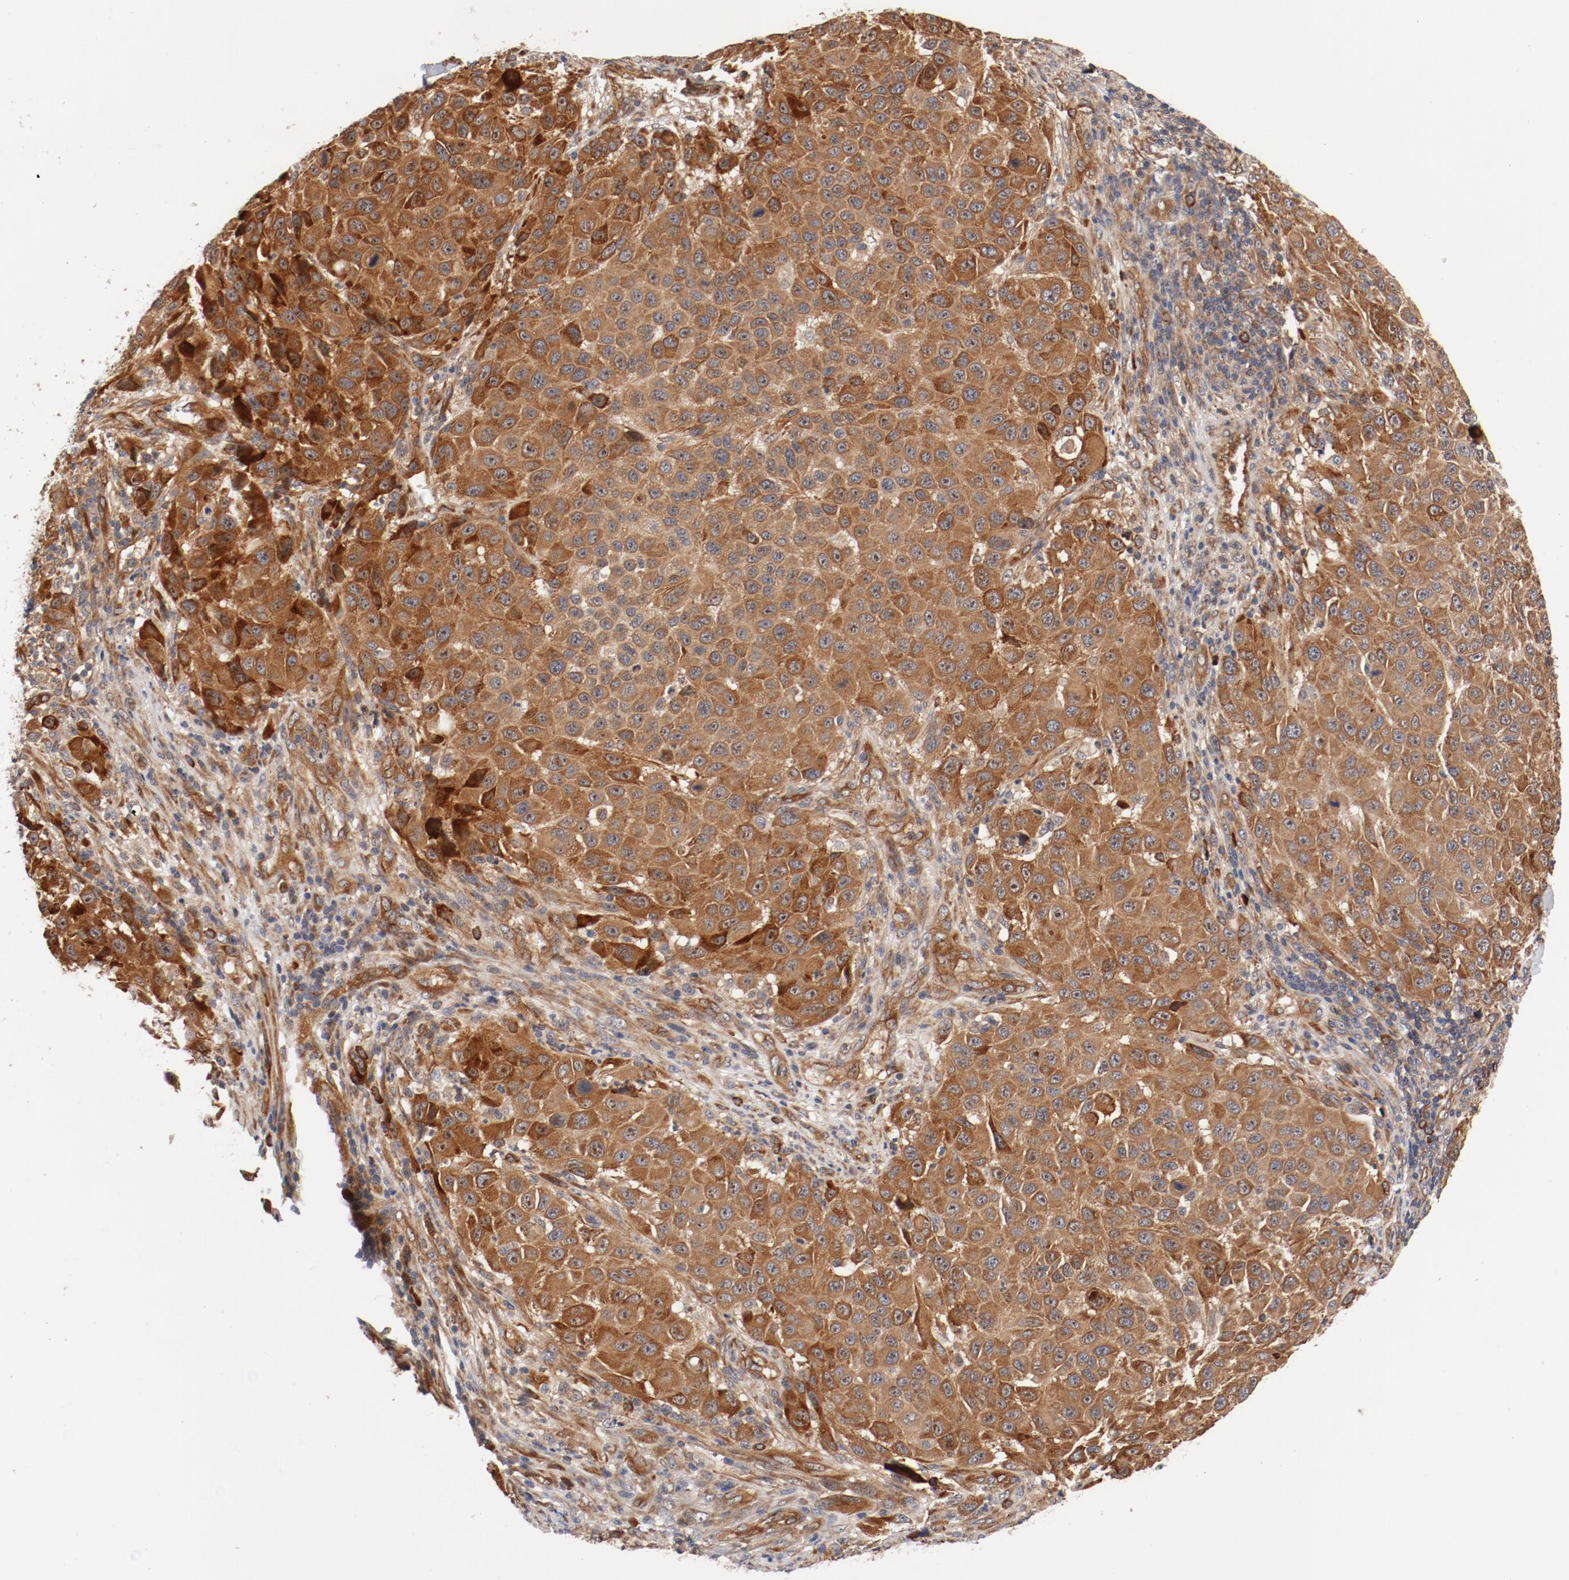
{"staining": {"intensity": "moderate", "quantity": ">75%", "location": "cytoplasmic/membranous"}, "tissue": "melanoma", "cell_type": "Tumor cells", "image_type": "cancer", "snomed": [{"axis": "morphology", "description": "Malignant melanoma, Metastatic site"}, {"axis": "topography", "description": "Lymph node"}], "caption": "Malignant melanoma (metastatic site) stained with a protein marker shows moderate staining in tumor cells.", "gene": "PITPNM2", "patient": {"sex": "male", "age": 61}}